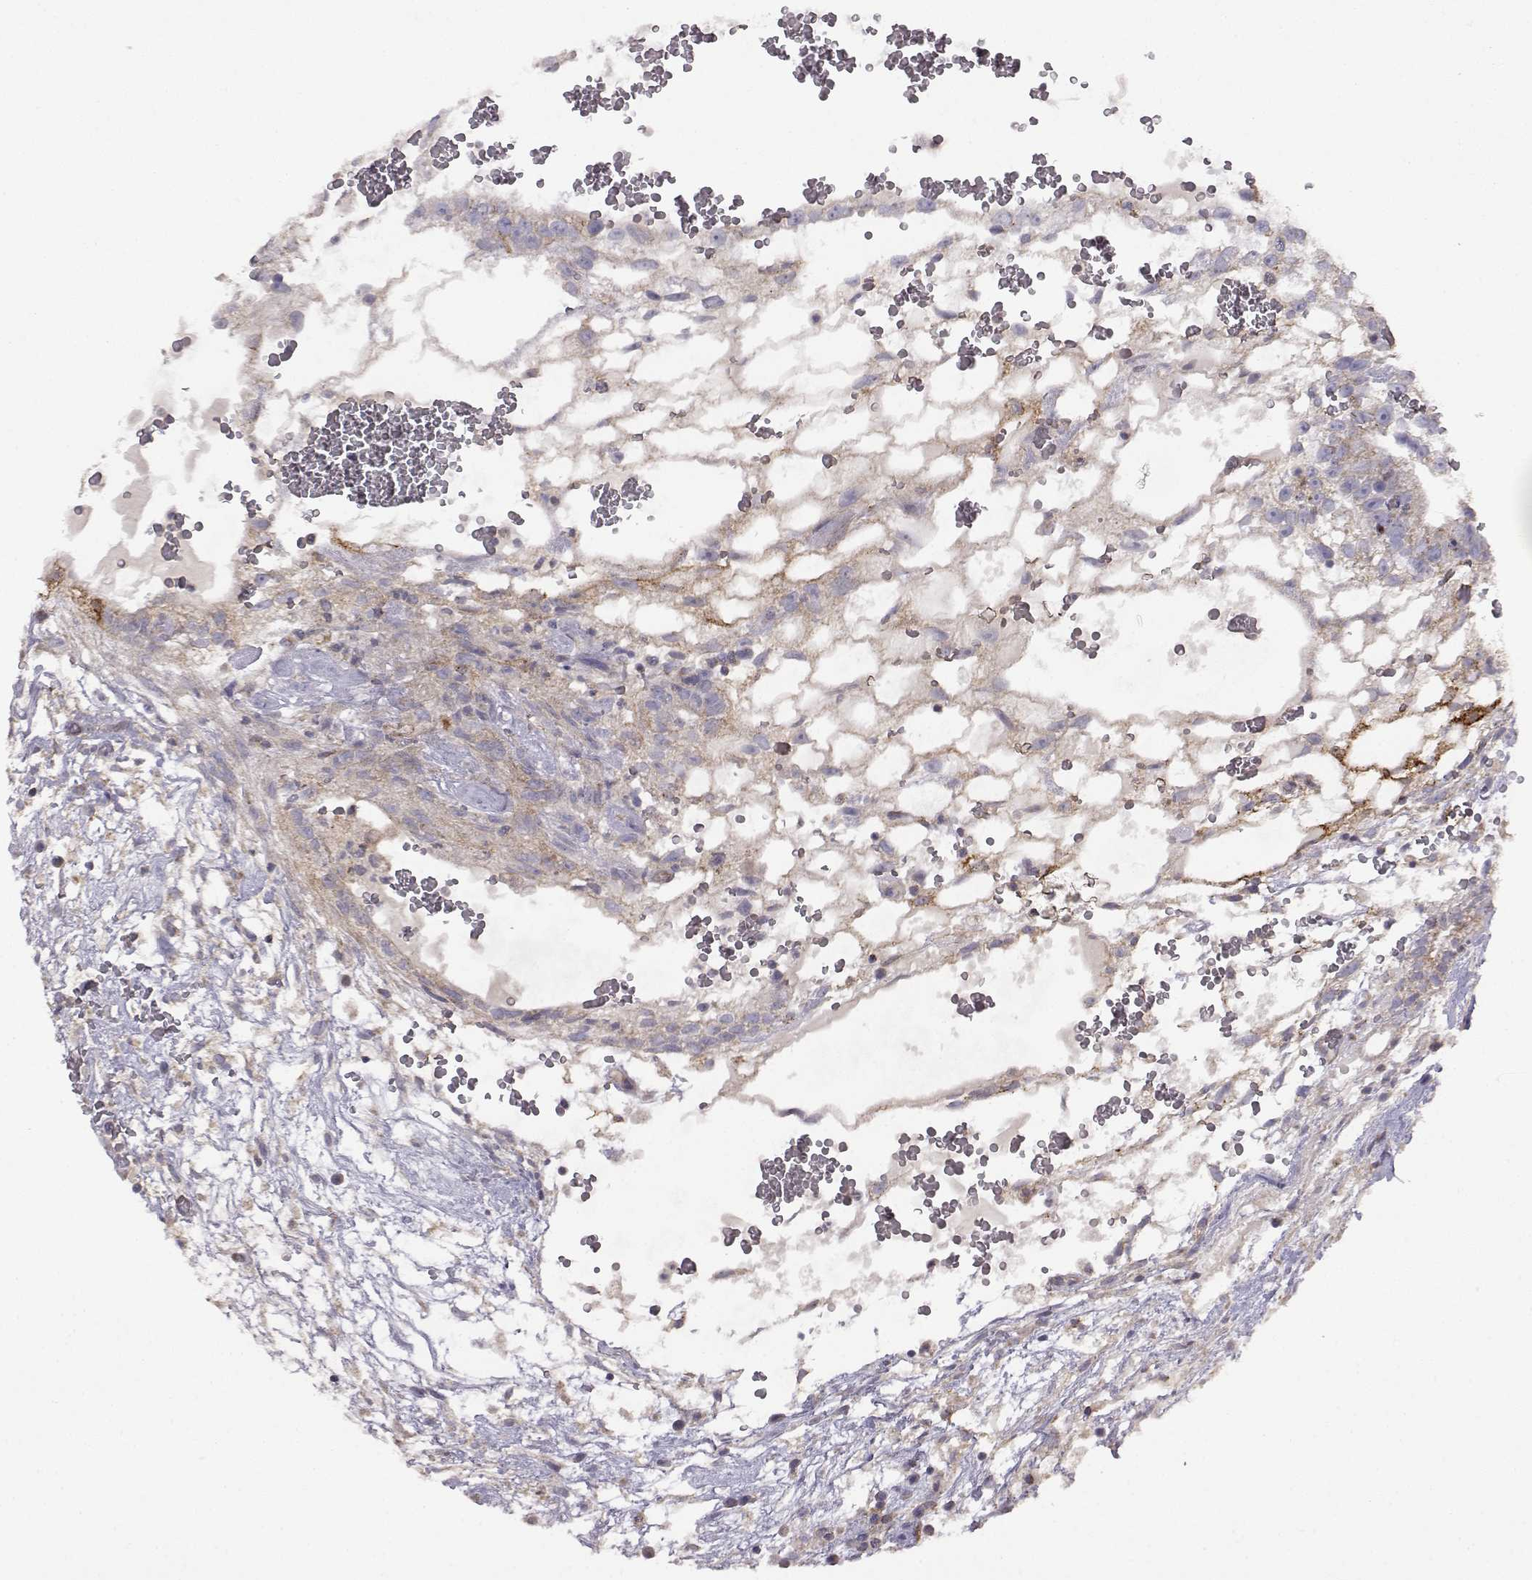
{"staining": {"intensity": "weak", "quantity": "25%-75%", "location": "cytoplasmic/membranous"}, "tissue": "testis cancer", "cell_type": "Tumor cells", "image_type": "cancer", "snomed": [{"axis": "morphology", "description": "Normal tissue, NOS"}, {"axis": "morphology", "description": "Carcinoma, Embryonal, NOS"}, {"axis": "topography", "description": "Testis"}], "caption": "The histopathology image exhibits a brown stain indicating the presence of a protein in the cytoplasmic/membranous of tumor cells in testis embryonal carcinoma. Using DAB (3,3'-diaminobenzidine) (brown) and hematoxylin (blue) stains, captured at high magnification using brightfield microscopy.", "gene": "DDC", "patient": {"sex": "male", "age": 32}}